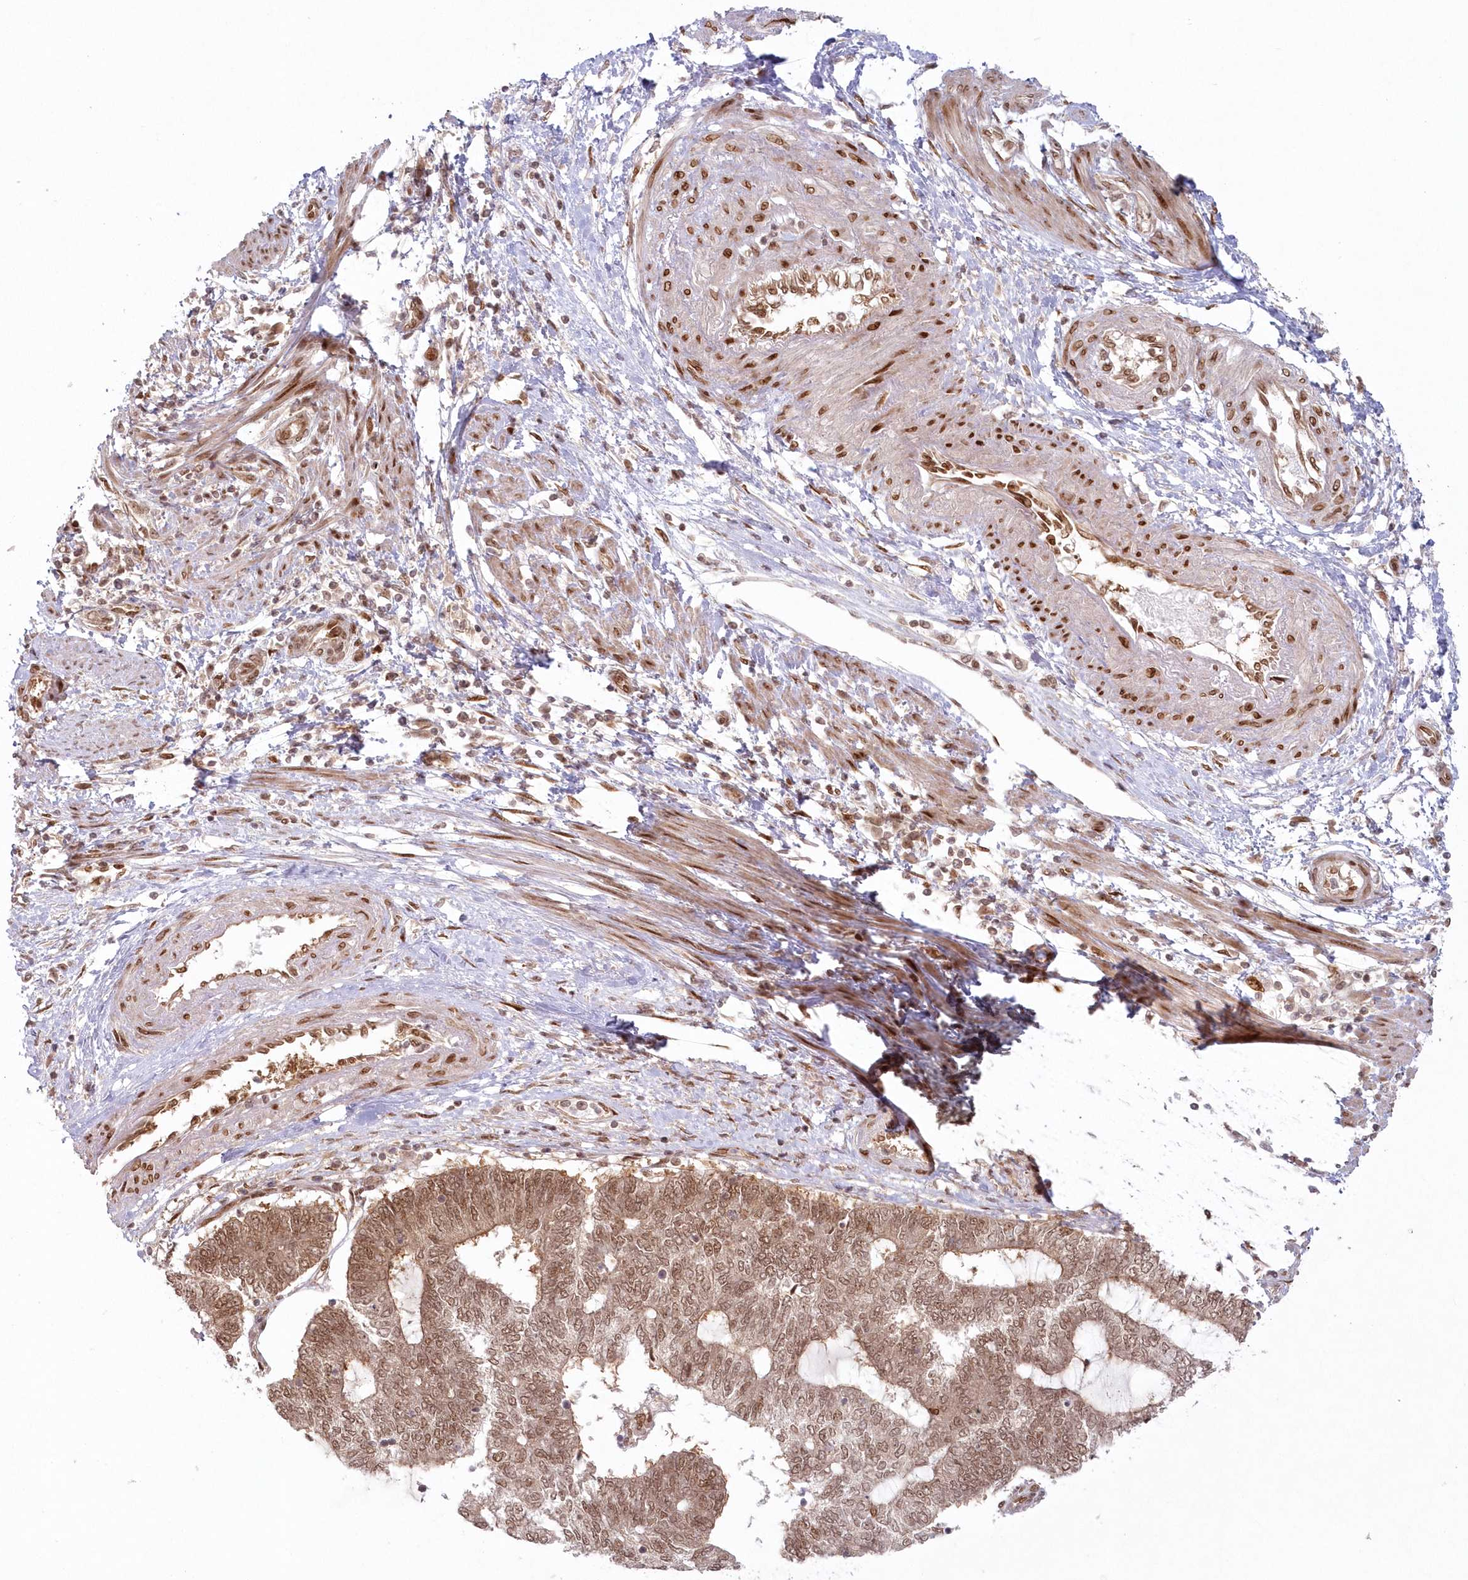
{"staining": {"intensity": "moderate", "quantity": ">75%", "location": "cytoplasmic/membranous,nuclear"}, "tissue": "endometrial cancer", "cell_type": "Tumor cells", "image_type": "cancer", "snomed": [{"axis": "morphology", "description": "Adenocarcinoma, NOS"}, {"axis": "topography", "description": "Uterus"}, {"axis": "topography", "description": "Endometrium"}], "caption": "Immunohistochemical staining of endometrial cancer exhibits medium levels of moderate cytoplasmic/membranous and nuclear protein expression in about >75% of tumor cells.", "gene": "TOGARAM2", "patient": {"sex": "female", "age": 70}}